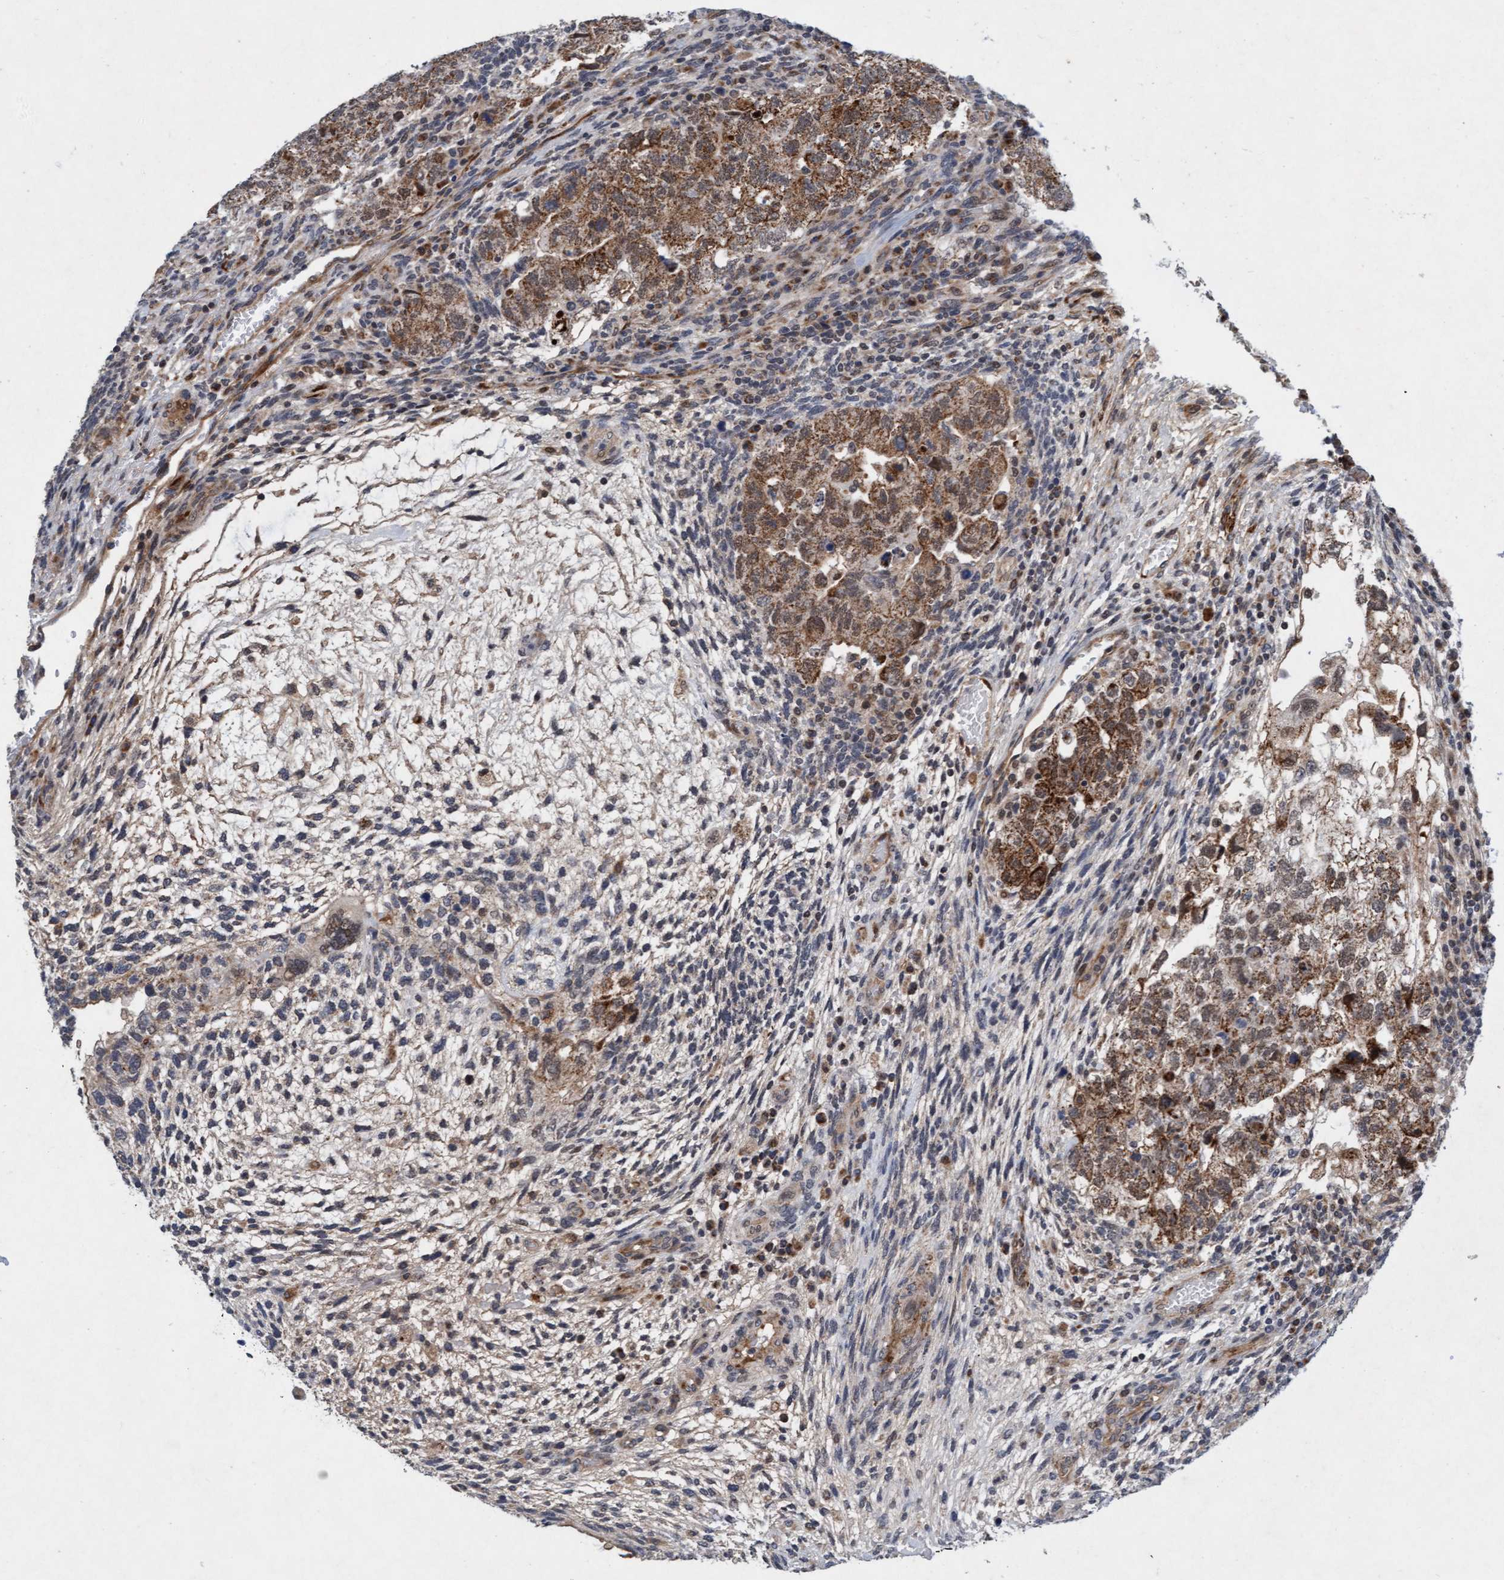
{"staining": {"intensity": "moderate", "quantity": ">75%", "location": "cytoplasmic/membranous"}, "tissue": "testis cancer", "cell_type": "Tumor cells", "image_type": "cancer", "snomed": [{"axis": "morphology", "description": "Carcinoma, Embryonal, NOS"}, {"axis": "topography", "description": "Testis"}], "caption": "Immunohistochemistry histopathology image of human testis embryonal carcinoma stained for a protein (brown), which shows medium levels of moderate cytoplasmic/membranous staining in about >75% of tumor cells.", "gene": "TMEM70", "patient": {"sex": "male", "age": 36}}